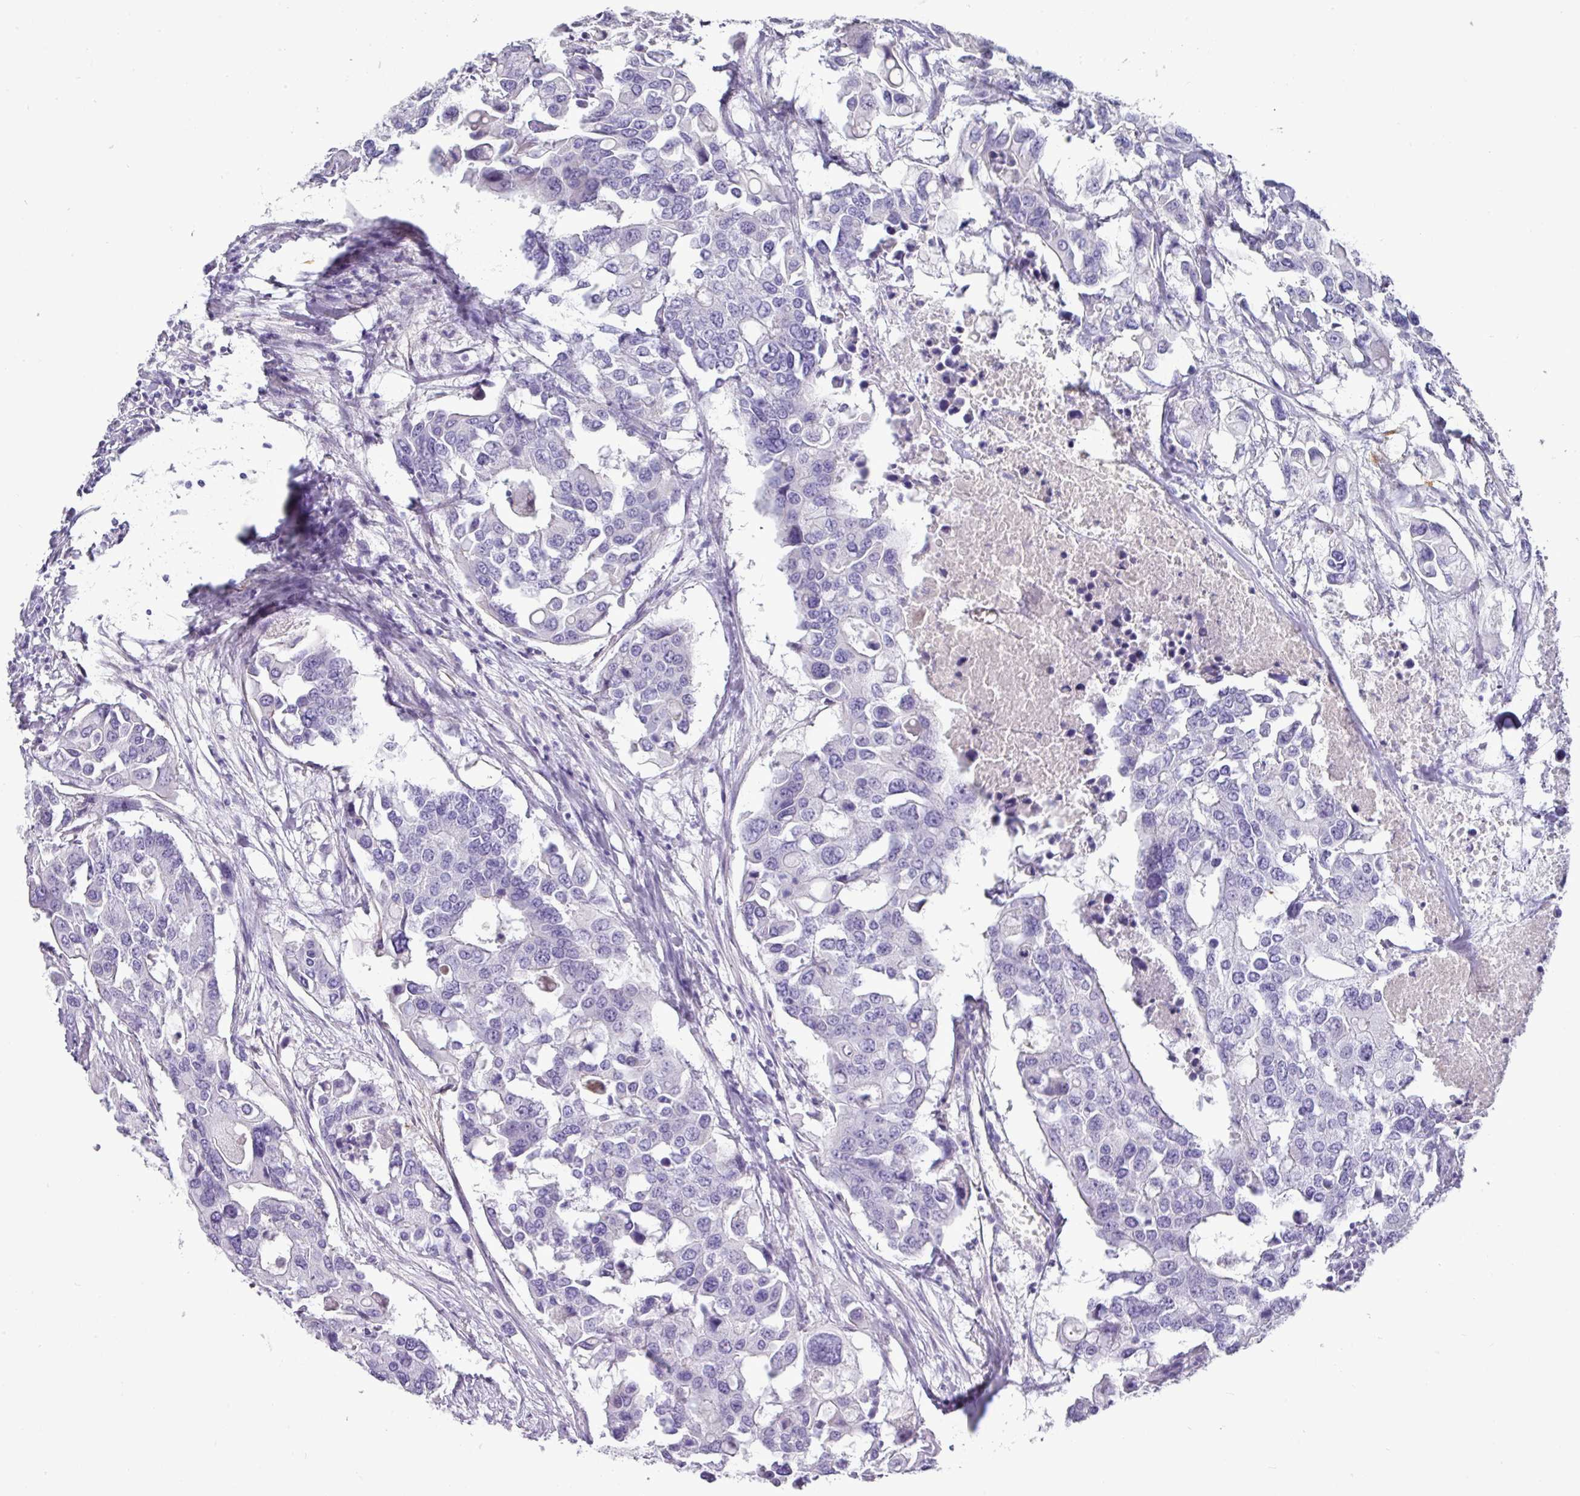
{"staining": {"intensity": "negative", "quantity": "none", "location": "none"}, "tissue": "colorectal cancer", "cell_type": "Tumor cells", "image_type": "cancer", "snomed": [{"axis": "morphology", "description": "Adenocarcinoma, NOS"}, {"axis": "topography", "description": "Colon"}], "caption": "This histopathology image is of colorectal cancer stained with immunohistochemistry (IHC) to label a protein in brown with the nuclei are counter-stained blue. There is no expression in tumor cells.", "gene": "GSTA3", "patient": {"sex": "male", "age": 77}}